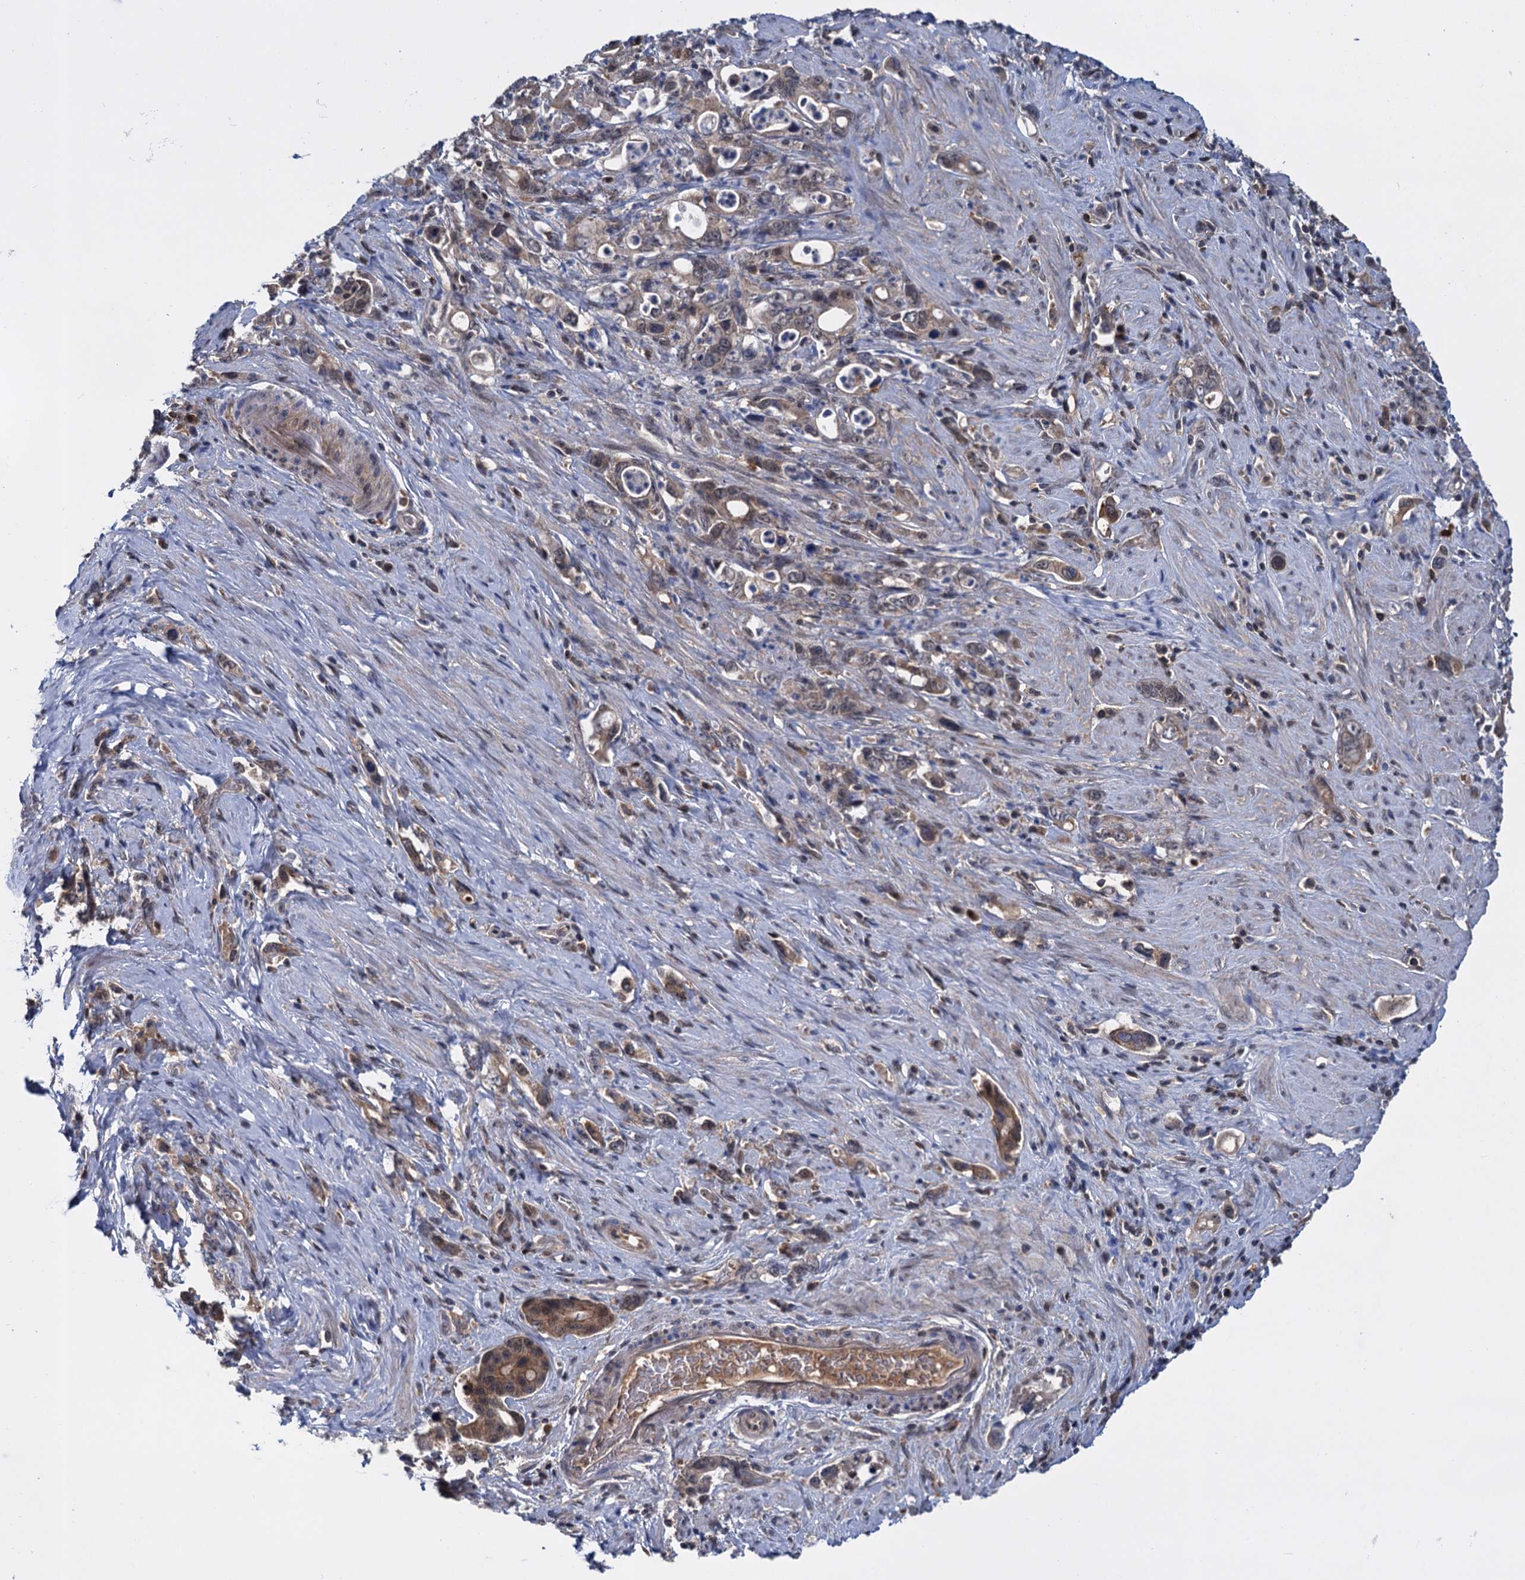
{"staining": {"intensity": "weak", "quantity": ">75%", "location": "cytoplasmic/membranous"}, "tissue": "stomach cancer", "cell_type": "Tumor cells", "image_type": "cancer", "snomed": [{"axis": "morphology", "description": "Adenocarcinoma, NOS"}, {"axis": "topography", "description": "Stomach, lower"}], "caption": "Weak cytoplasmic/membranous positivity is identified in approximately >75% of tumor cells in stomach cancer.", "gene": "GLO1", "patient": {"sex": "female", "age": 43}}